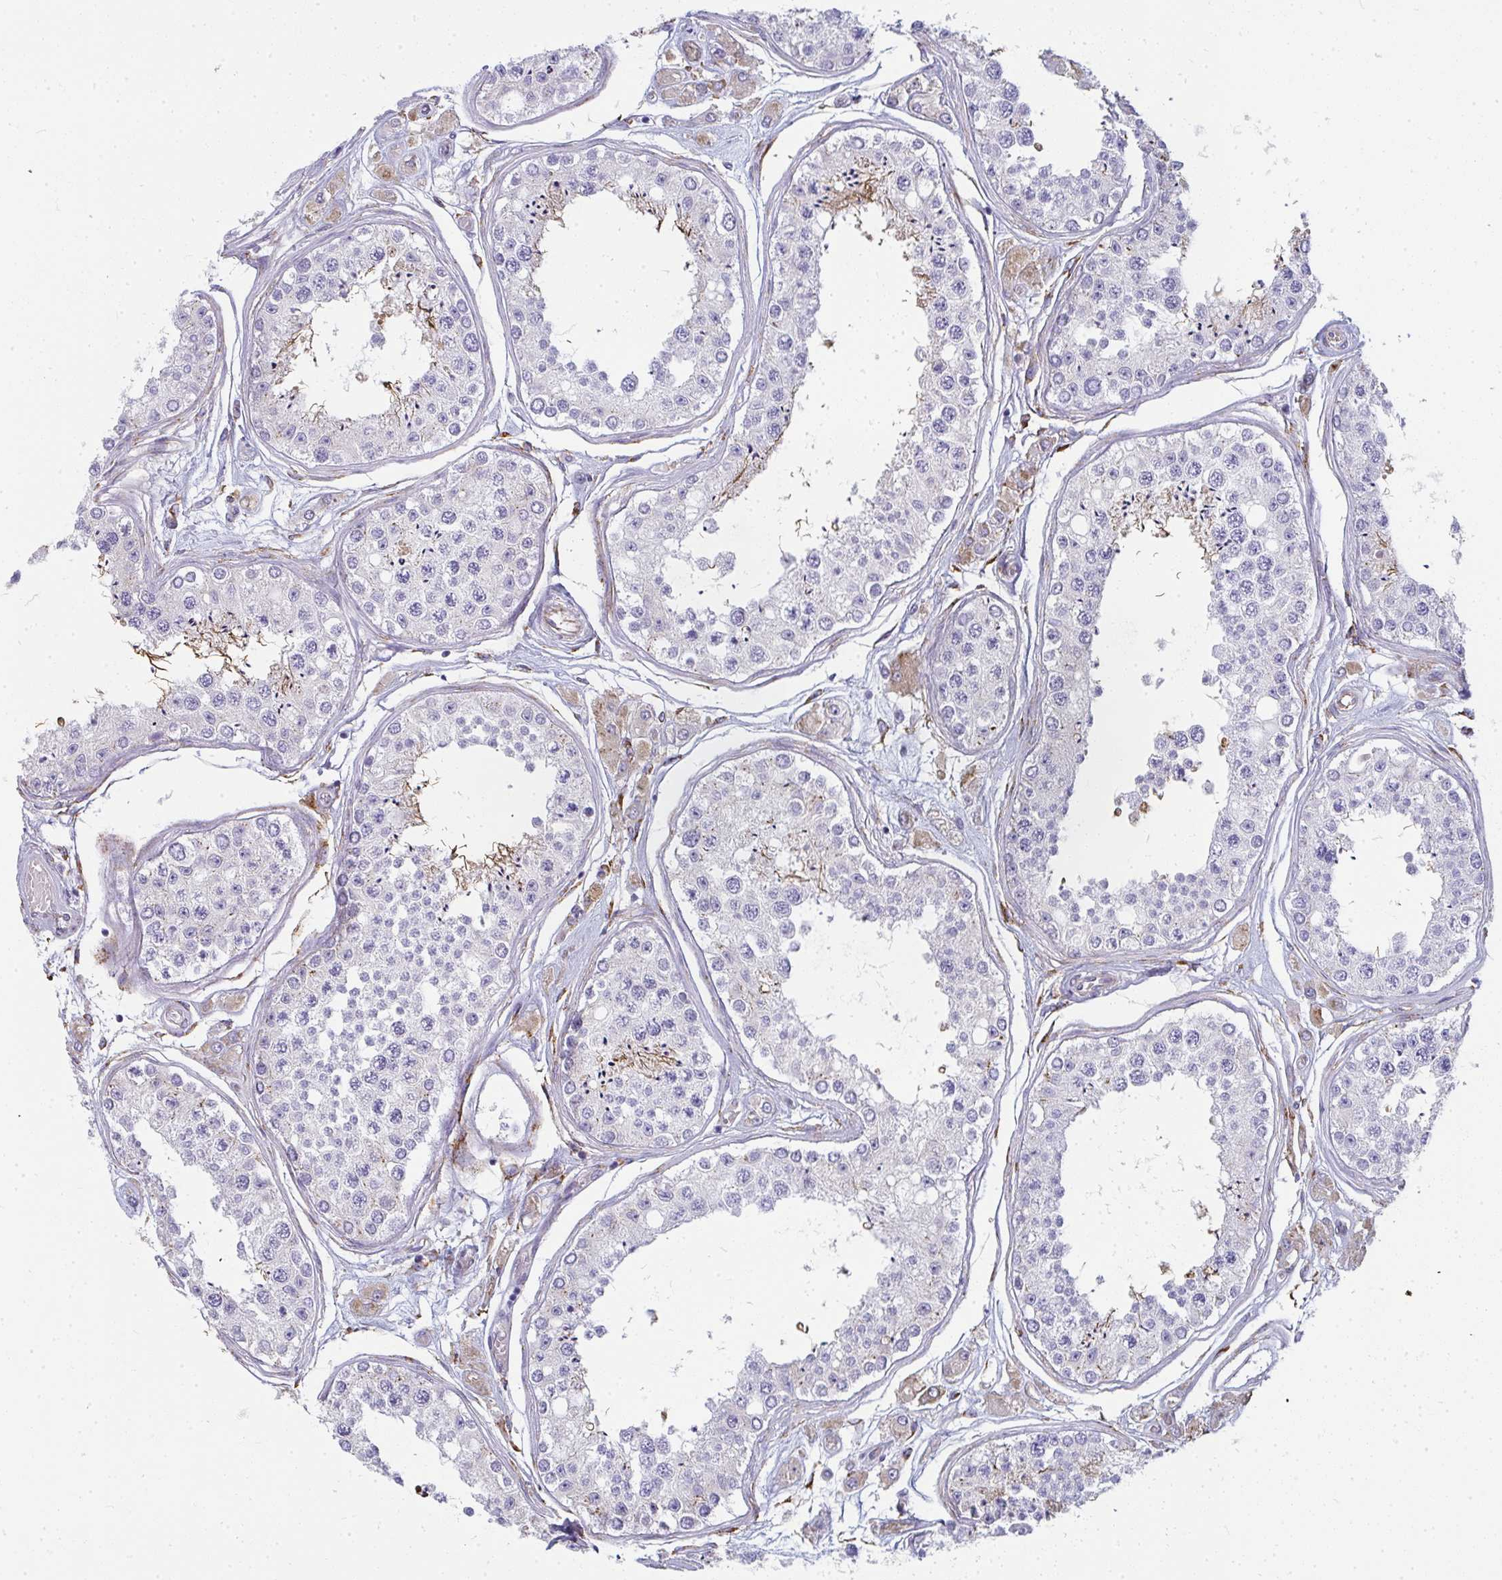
{"staining": {"intensity": "moderate", "quantity": "<25%", "location": "cytoplasmic/membranous"}, "tissue": "testis", "cell_type": "Cells in seminiferous ducts", "image_type": "normal", "snomed": [{"axis": "morphology", "description": "Normal tissue, NOS"}, {"axis": "topography", "description": "Testis"}], "caption": "The photomicrograph displays a brown stain indicating the presence of a protein in the cytoplasmic/membranous of cells in seminiferous ducts in testis. (IHC, brightfield microscopy, high magnification).", "gene": "SHROOM1", "patient": {"sex": "male", "age": 25}}